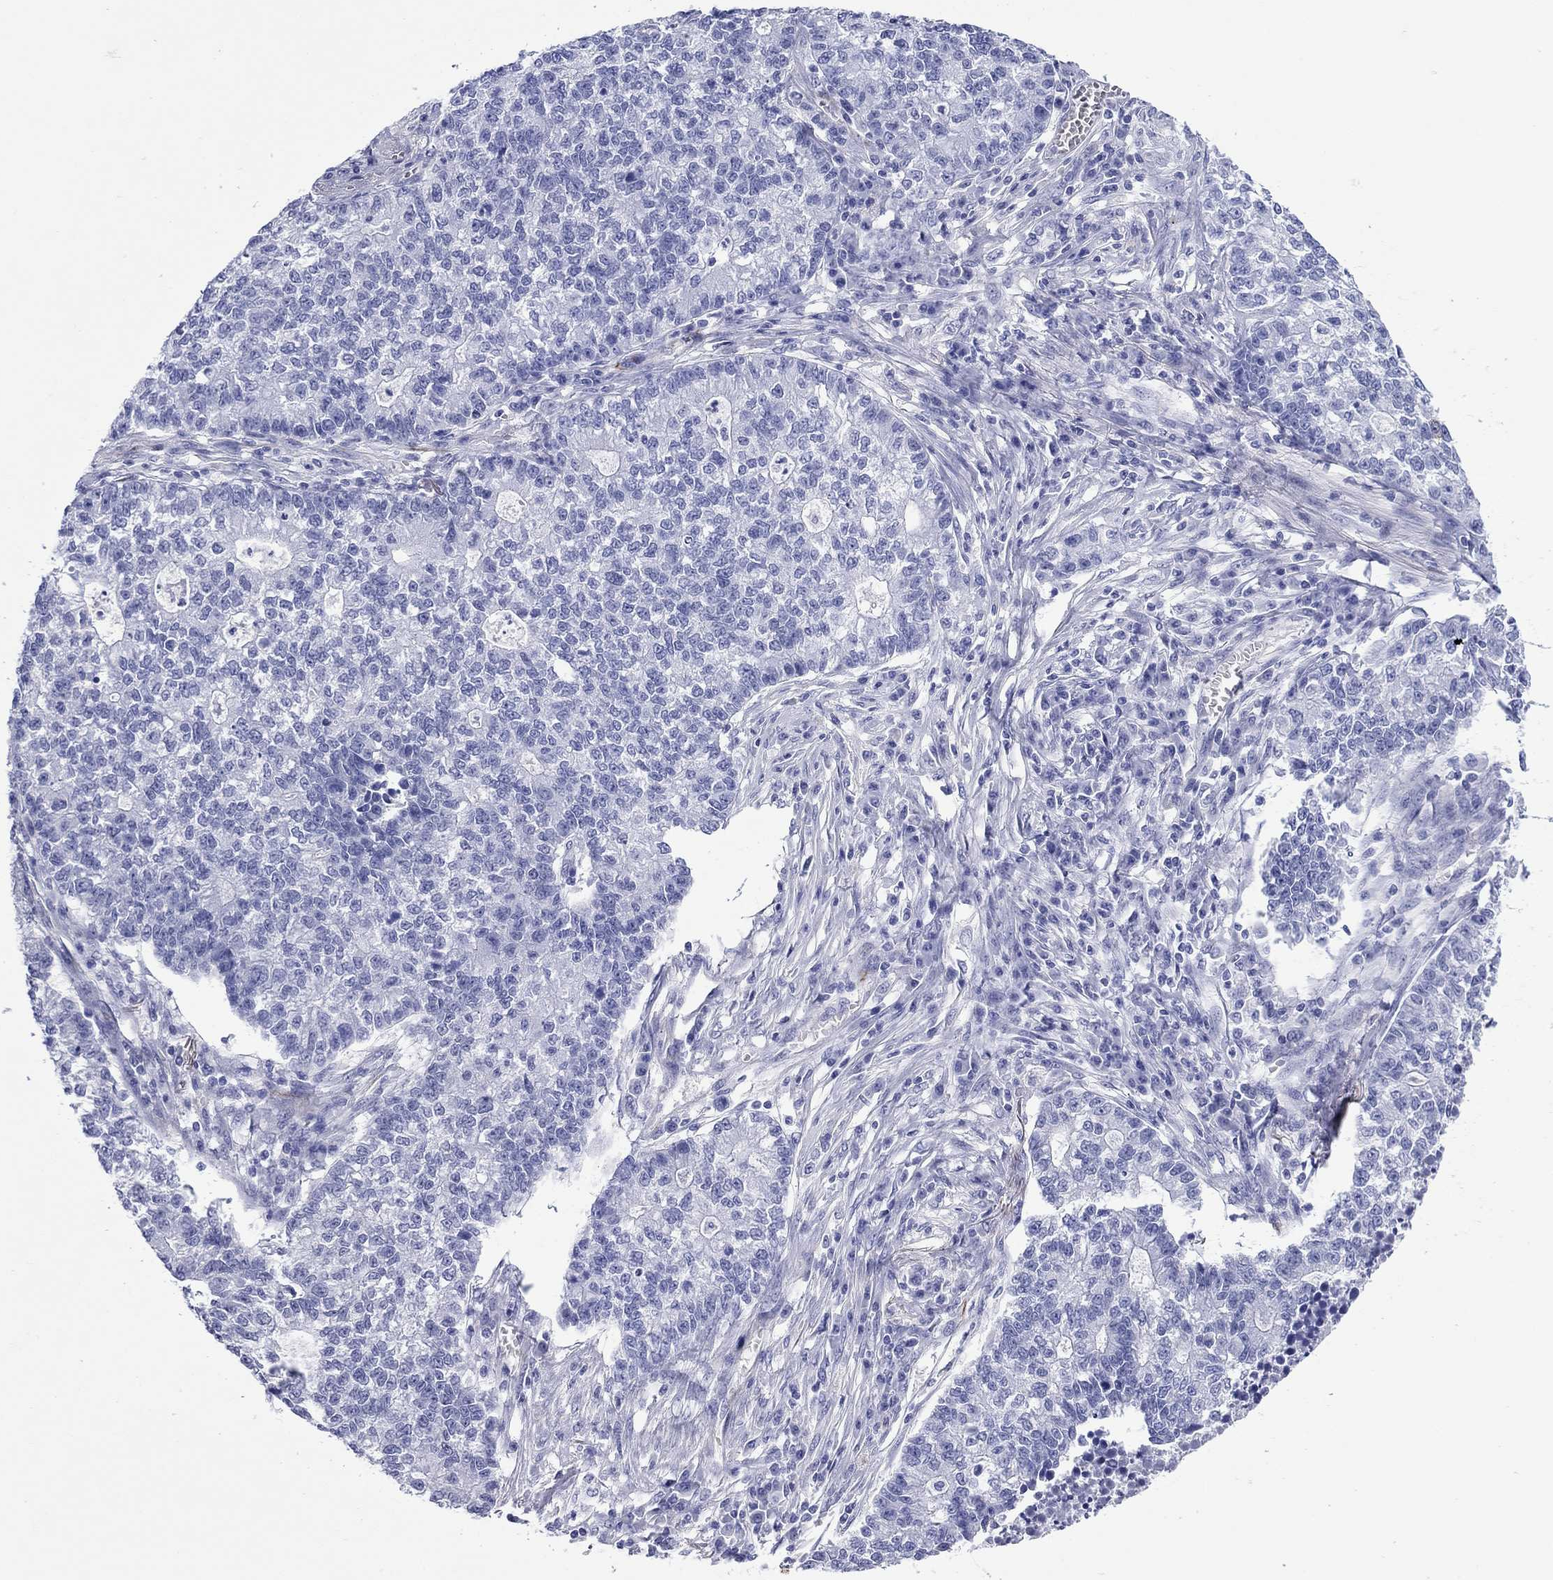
{"staining": {"intensity": "negative", "quantity": "none", "location": "none"}, "tissue": "lung cancer", "cell_type": "Tumor cells", "image_type": "cancer", "snomed": [{"axis": "morphology", "description": "Adenocarcinoma, NOS"}, {"axis": "topography", "description": "Lung"}], "caption": "DAB immunohistochemical staining of lung adenocarcinoma demonstrates no significant expression in tumor cells. The staining was performed using DAB to visualize the protein expression in brown, while the nuclei were stained in blue with hematoxylin (Magnification: 20x).", "gene": "ROM1", "patient": {"sex": "male", "age": 57}}